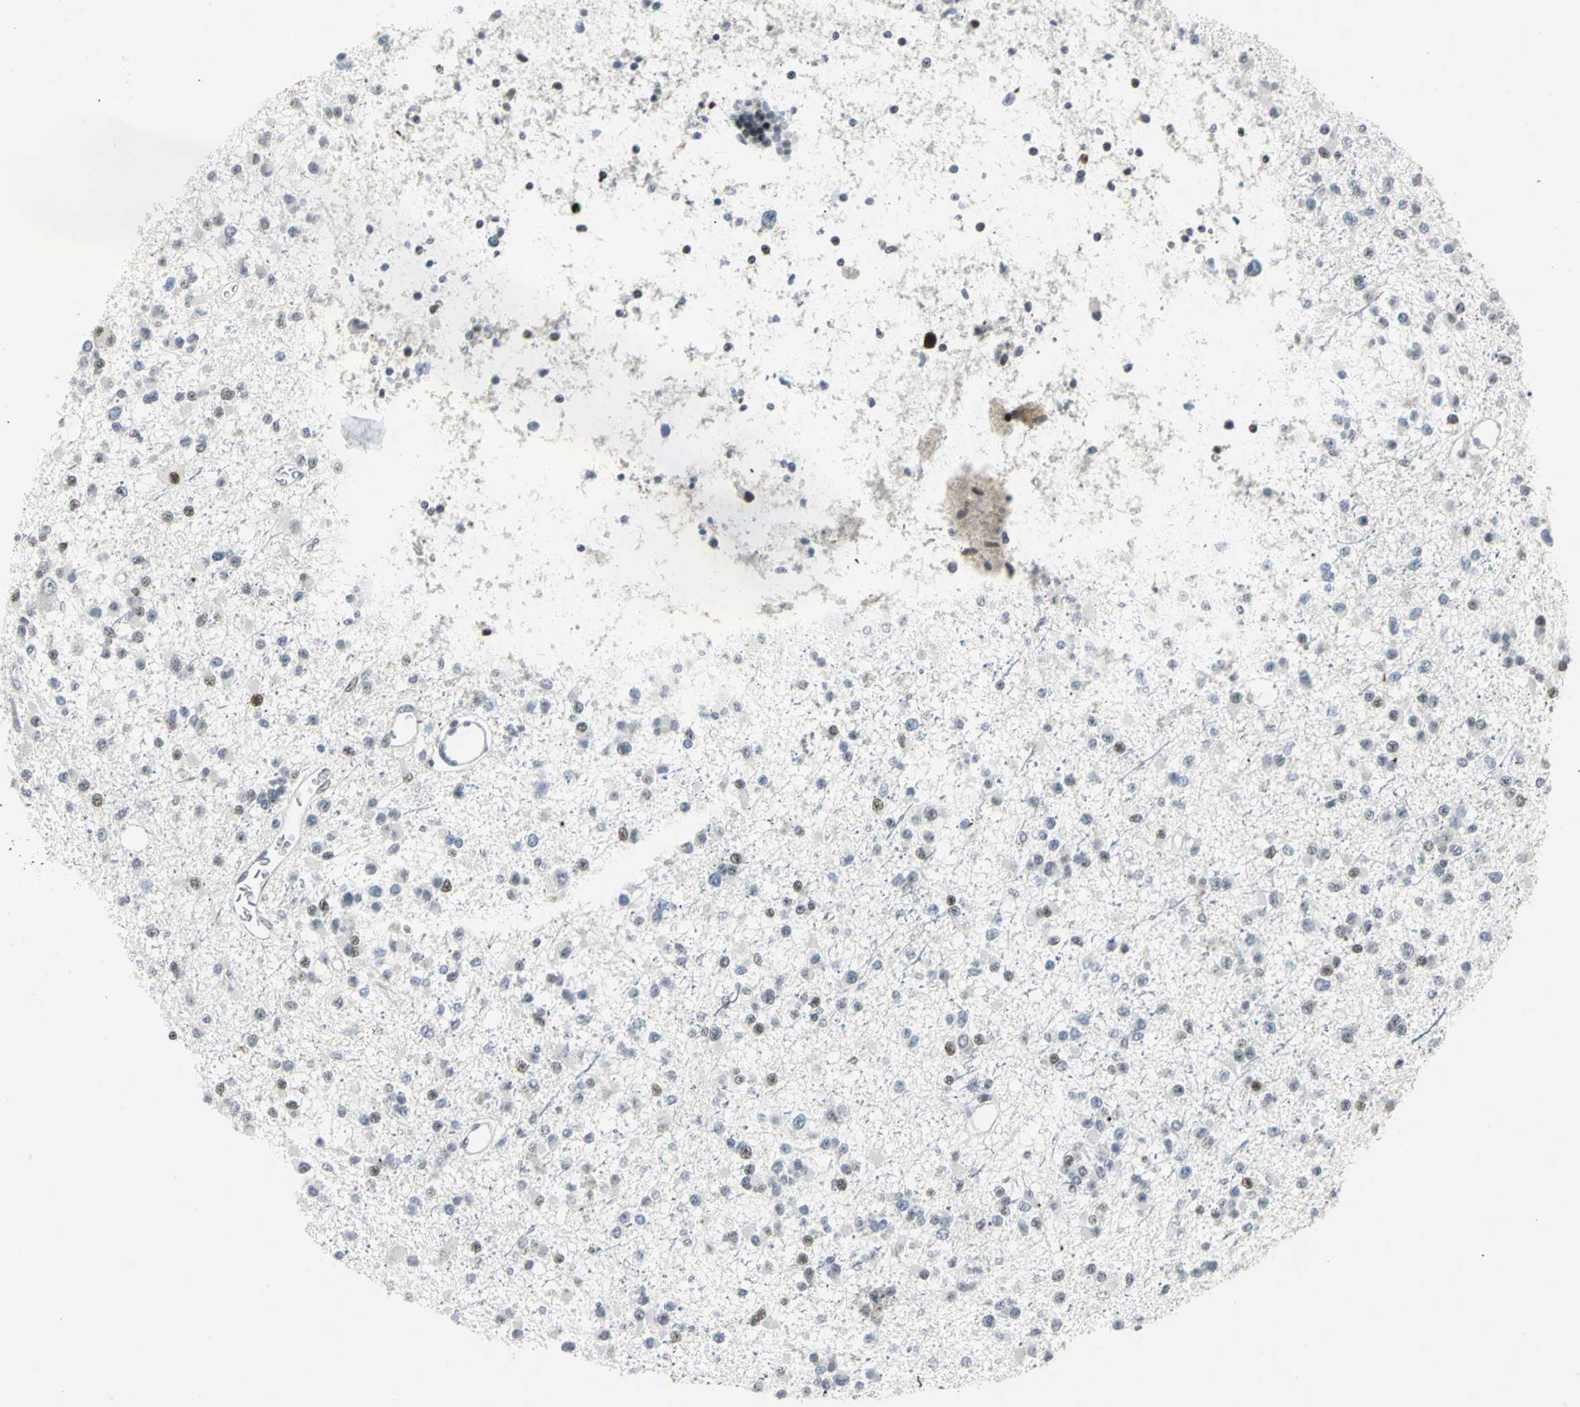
{"staining": {"intensity": "weak", "quantity": "<25%", "location": "nuclear"}, "tissue": "glioma", "cell_type": "Tumor cells", "image_type": "cancer", "snomed": [{"axis": "morphology", "description": "Glioma, malignant, Low grade"}, {"axis": "topography", "description": "Brain"}], "caption": "DAB immunohistochemical staining of human malignant low-grade glioma reveals no significant expression in tumor cells. The staining was performed using DAB (3,3'-diaminobenzidine) to visualize the protein expression in brown, while the nuclei were stained in blue with hematoxylin (Magnification: 20x).", "gene": "RPA1", "patient": {"sex": "female", "age": 22}}